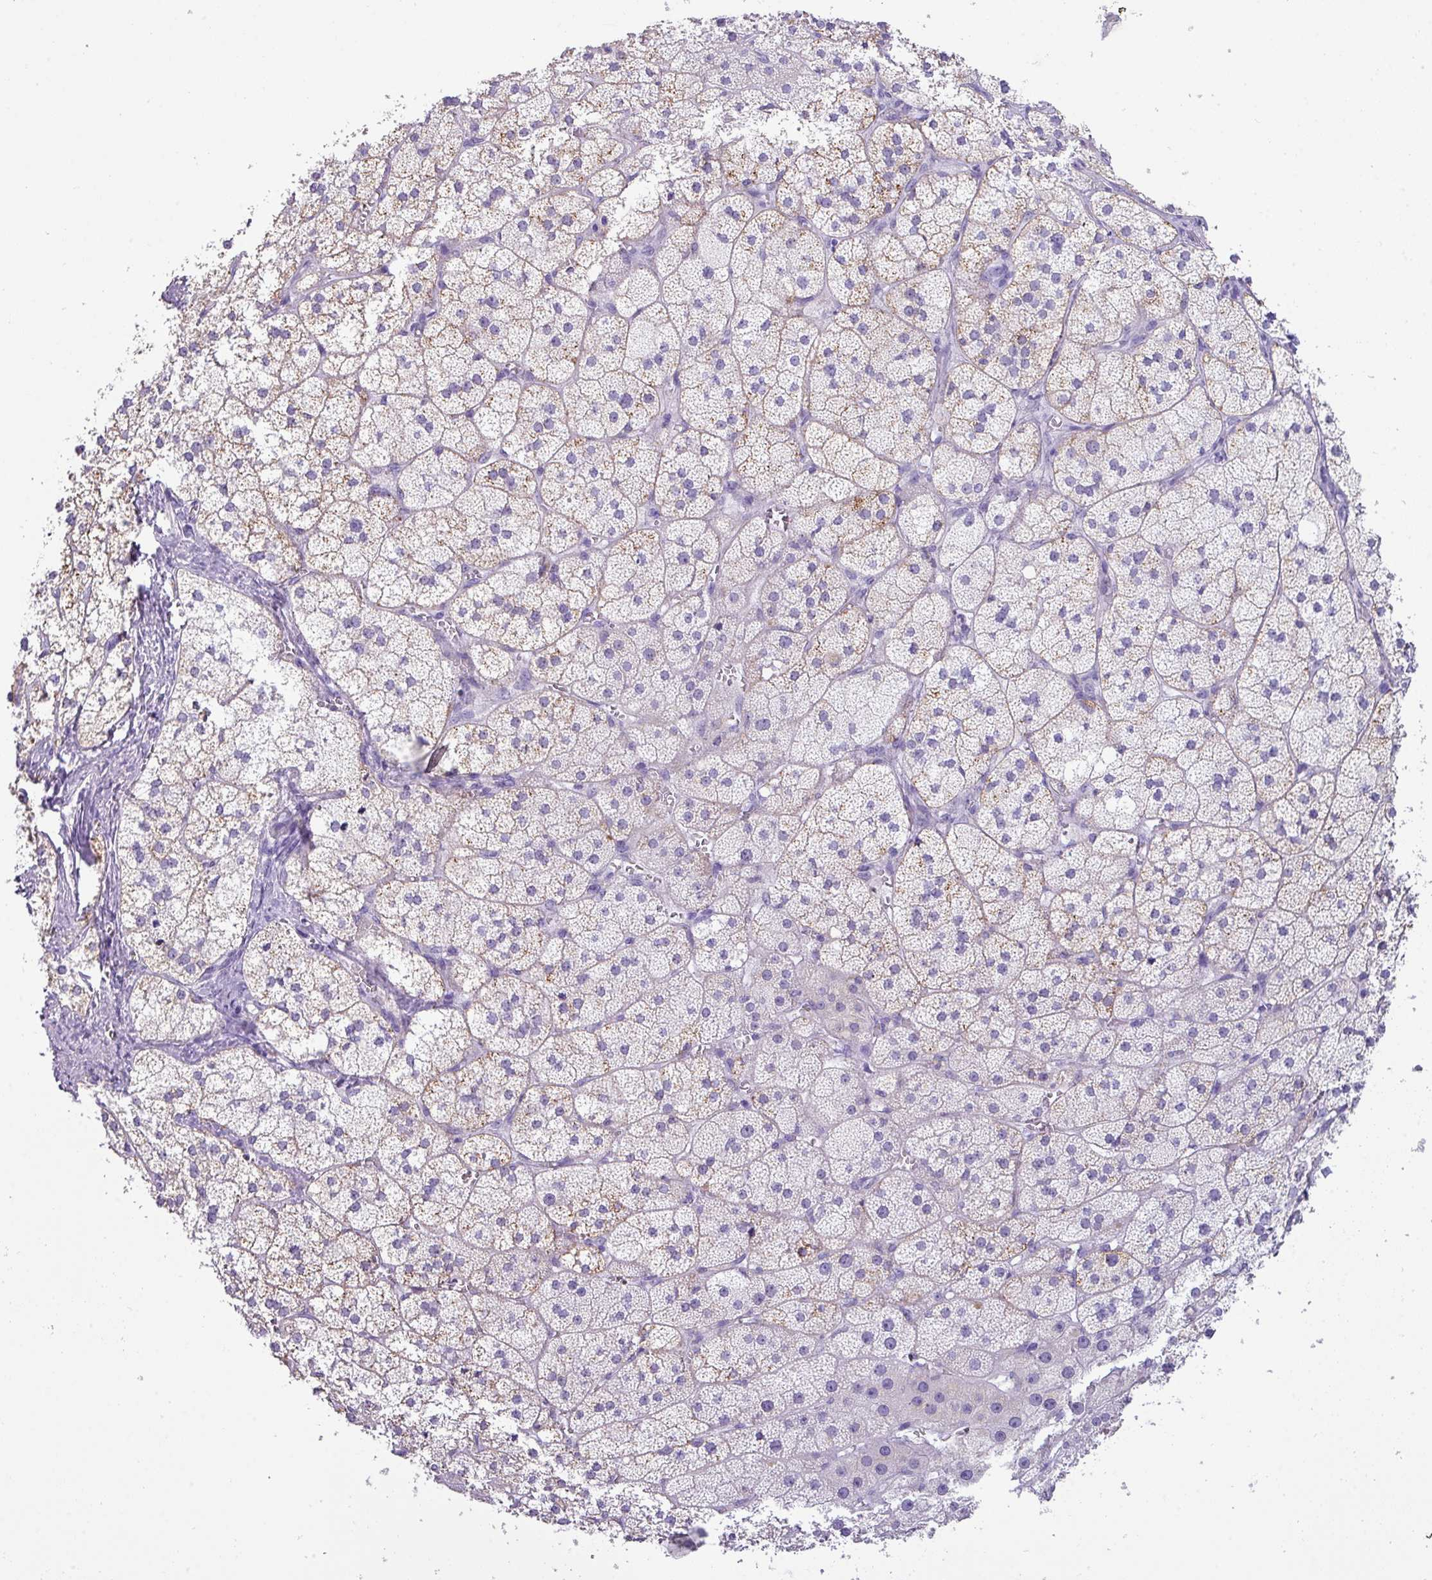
{"staining": {"intensity": "weak", "quantity": "25%-75%", "location": "cytoplasmic/membranous"}, "tissue": "adrenal gland", "cell_type": "Glandular cells", "image_type": "normal", "snomed": [{"axis": "morphology", "description": "Normal tissue, NOS"}, {"axis": "topography", "description": "Adrenal gland"}], "caption": "Adrenal gland stained with immunohistochemistry reveals weak cytoplasmic/membranous expression in about 25%-75% of glandular cells. (Stains: DAB in brown, nuclei in blue, Microscopy: brightfield microscopy at high magnification).", "gene": "NCCRP1", "patient": {"sex": "female", "age": 52}}